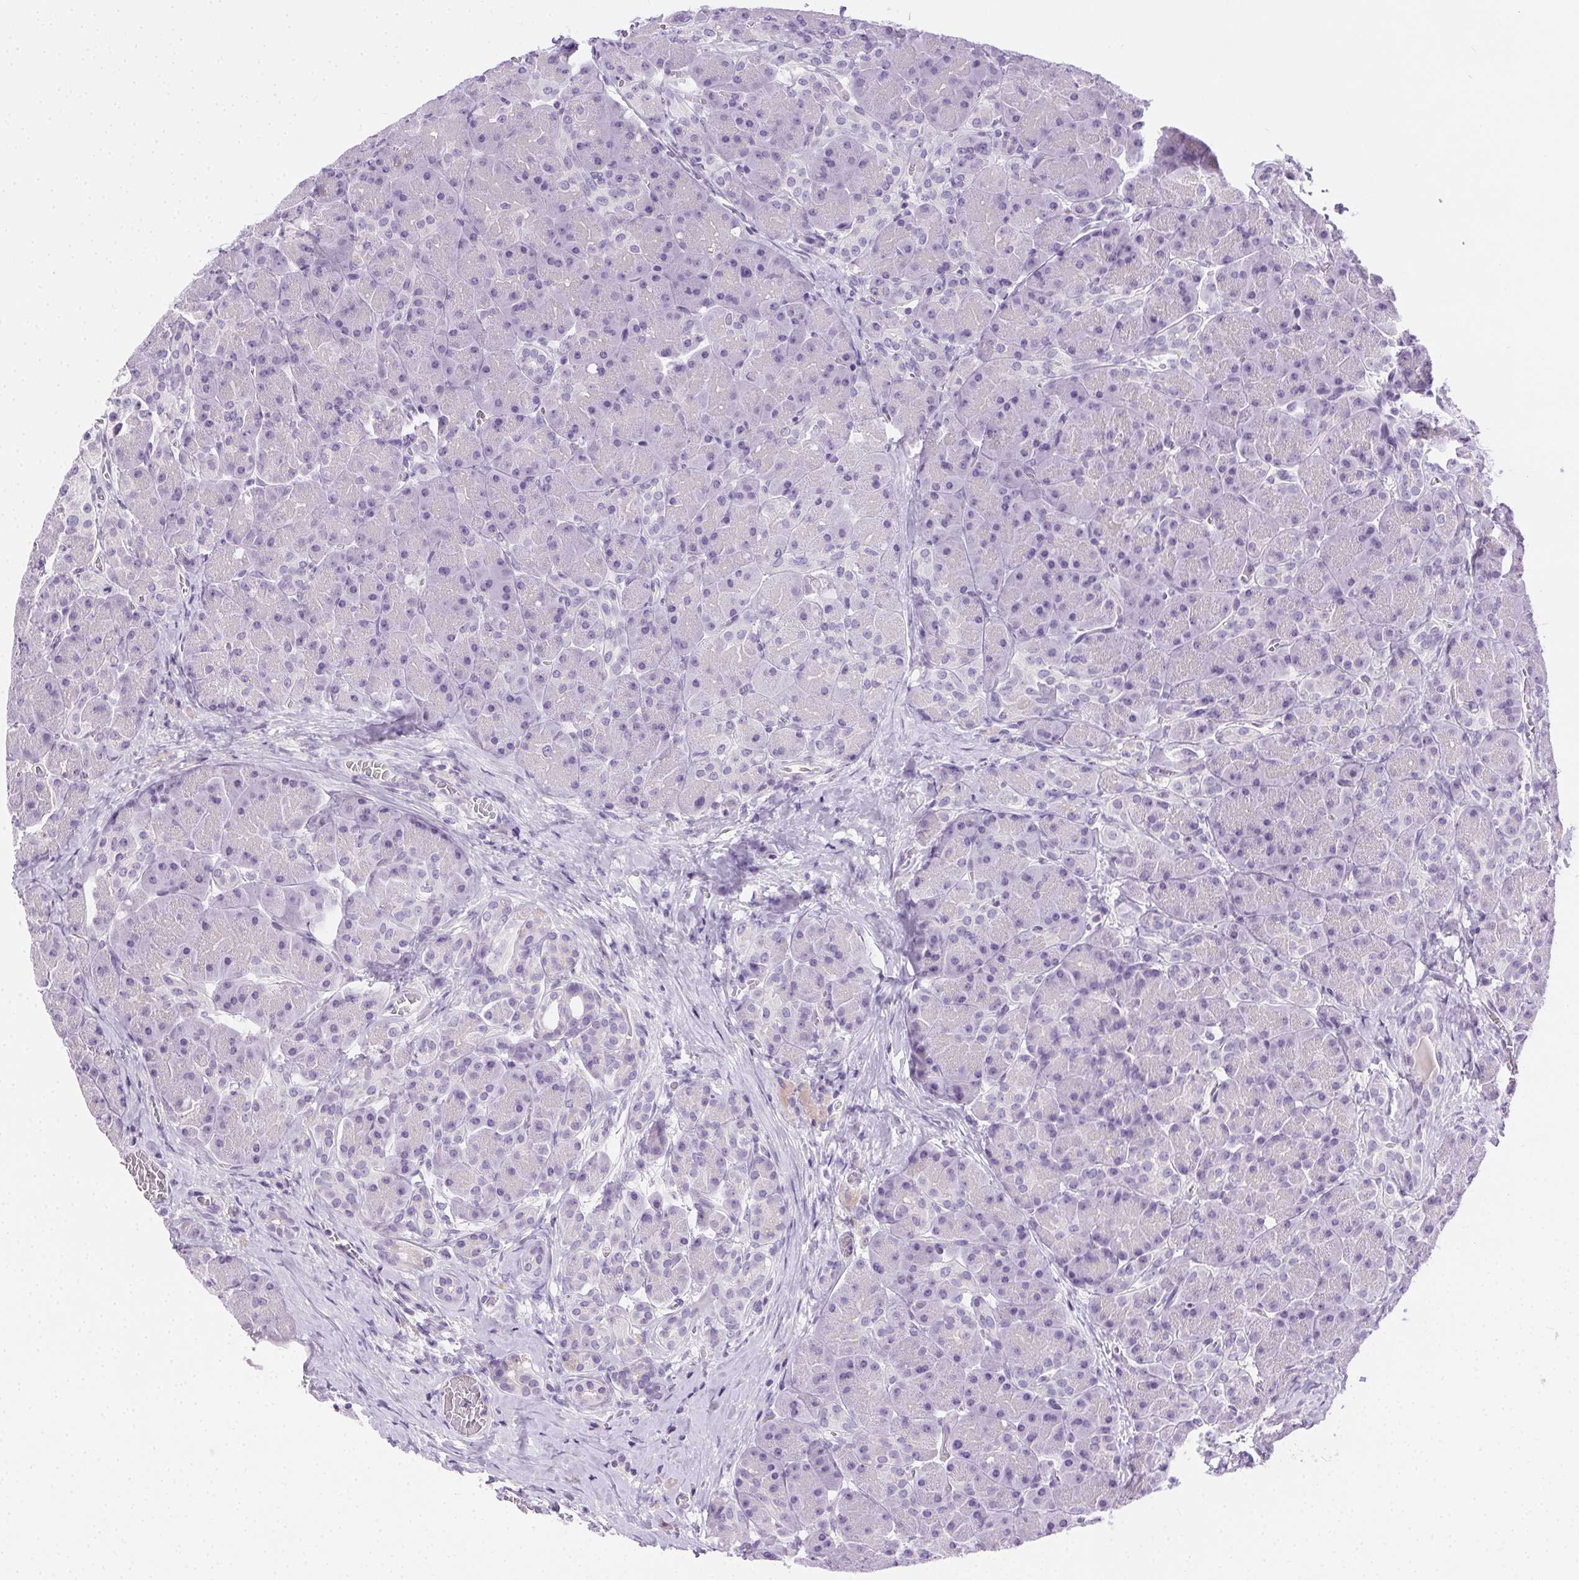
{"staining": {"intensity": "negative", "quantity": "none", "location": "none"}, "tissue": "pancreas", "cell_type": "Exocrine glandular cells", "image_type": "normal", "snomed": [{"axis": "morphology", "description": "Normal tissue, NOS"}, {"axis": "topography", "description": "Pancreas"}], "caption": "Immunohistochemical staining of unremarkable human pancreas exhibits no significant expression in exocrine glandular cells. (Stains: DAB (3,3'-diaminobenzidine) IHC with hematoxylin counter stain, Microscopy: brightfield microscopy at high magnification).", "gene": "C20orf85", "patient": {"sex": "male", "age": 55}}